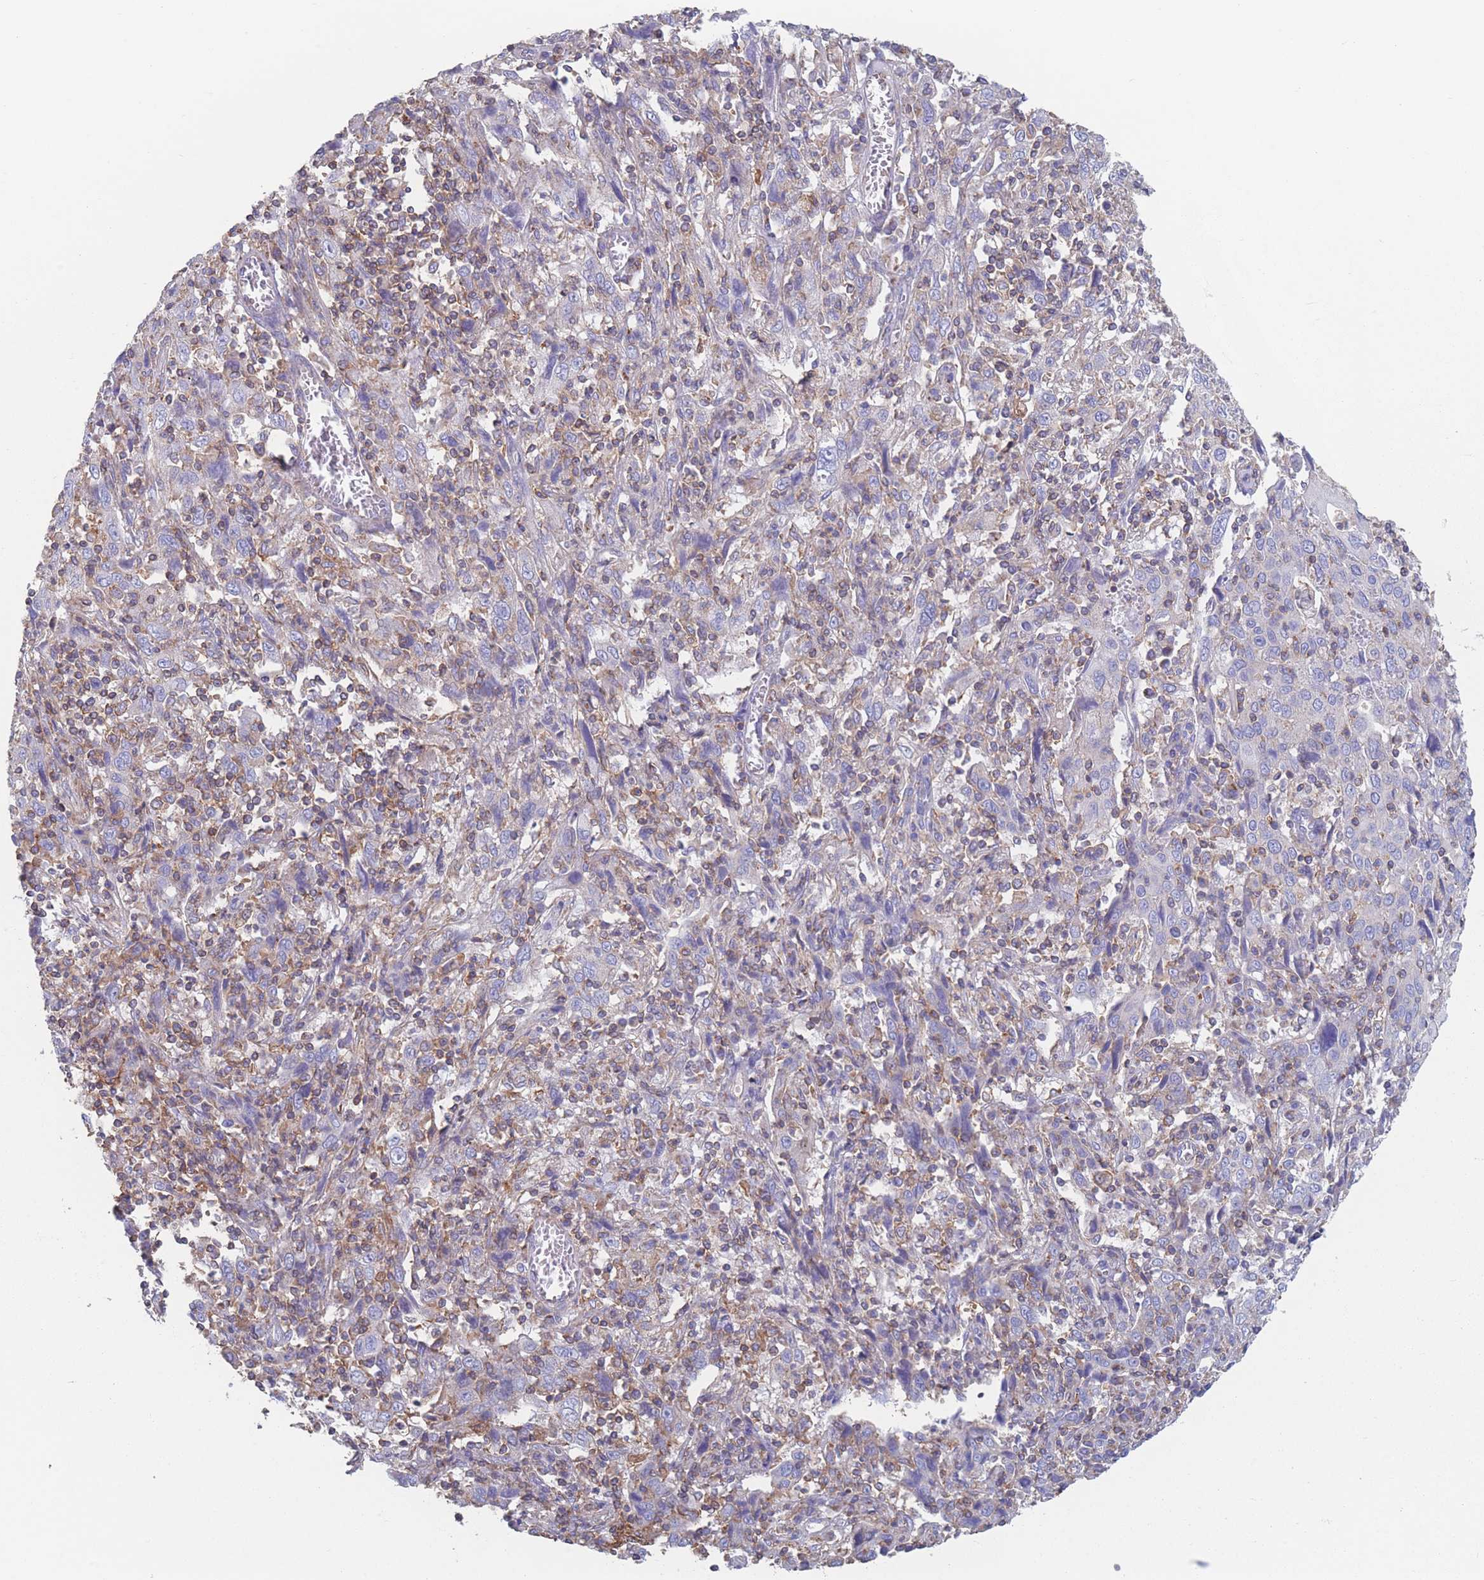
{"staining": {"intensity": "negative", "quantity": "none", "location": "none"}, "tissue": "cervical cancer", "cell_type": "Tumor cells", "image_type": "cancer", "snomed": [{"axis": "morphology", "description": "Squamous cell carcinoma, NOS"}, {"axis": "topography", "description": "Cervix"}], "caption": "IHC photomicrograph of human cervical cancer (squamous cell carcinoma) stained for a protein (brown), which reveals no expression in tumor cells.", "gene": "ADH1A", "patient": {"sex": "female", "age": 46}}